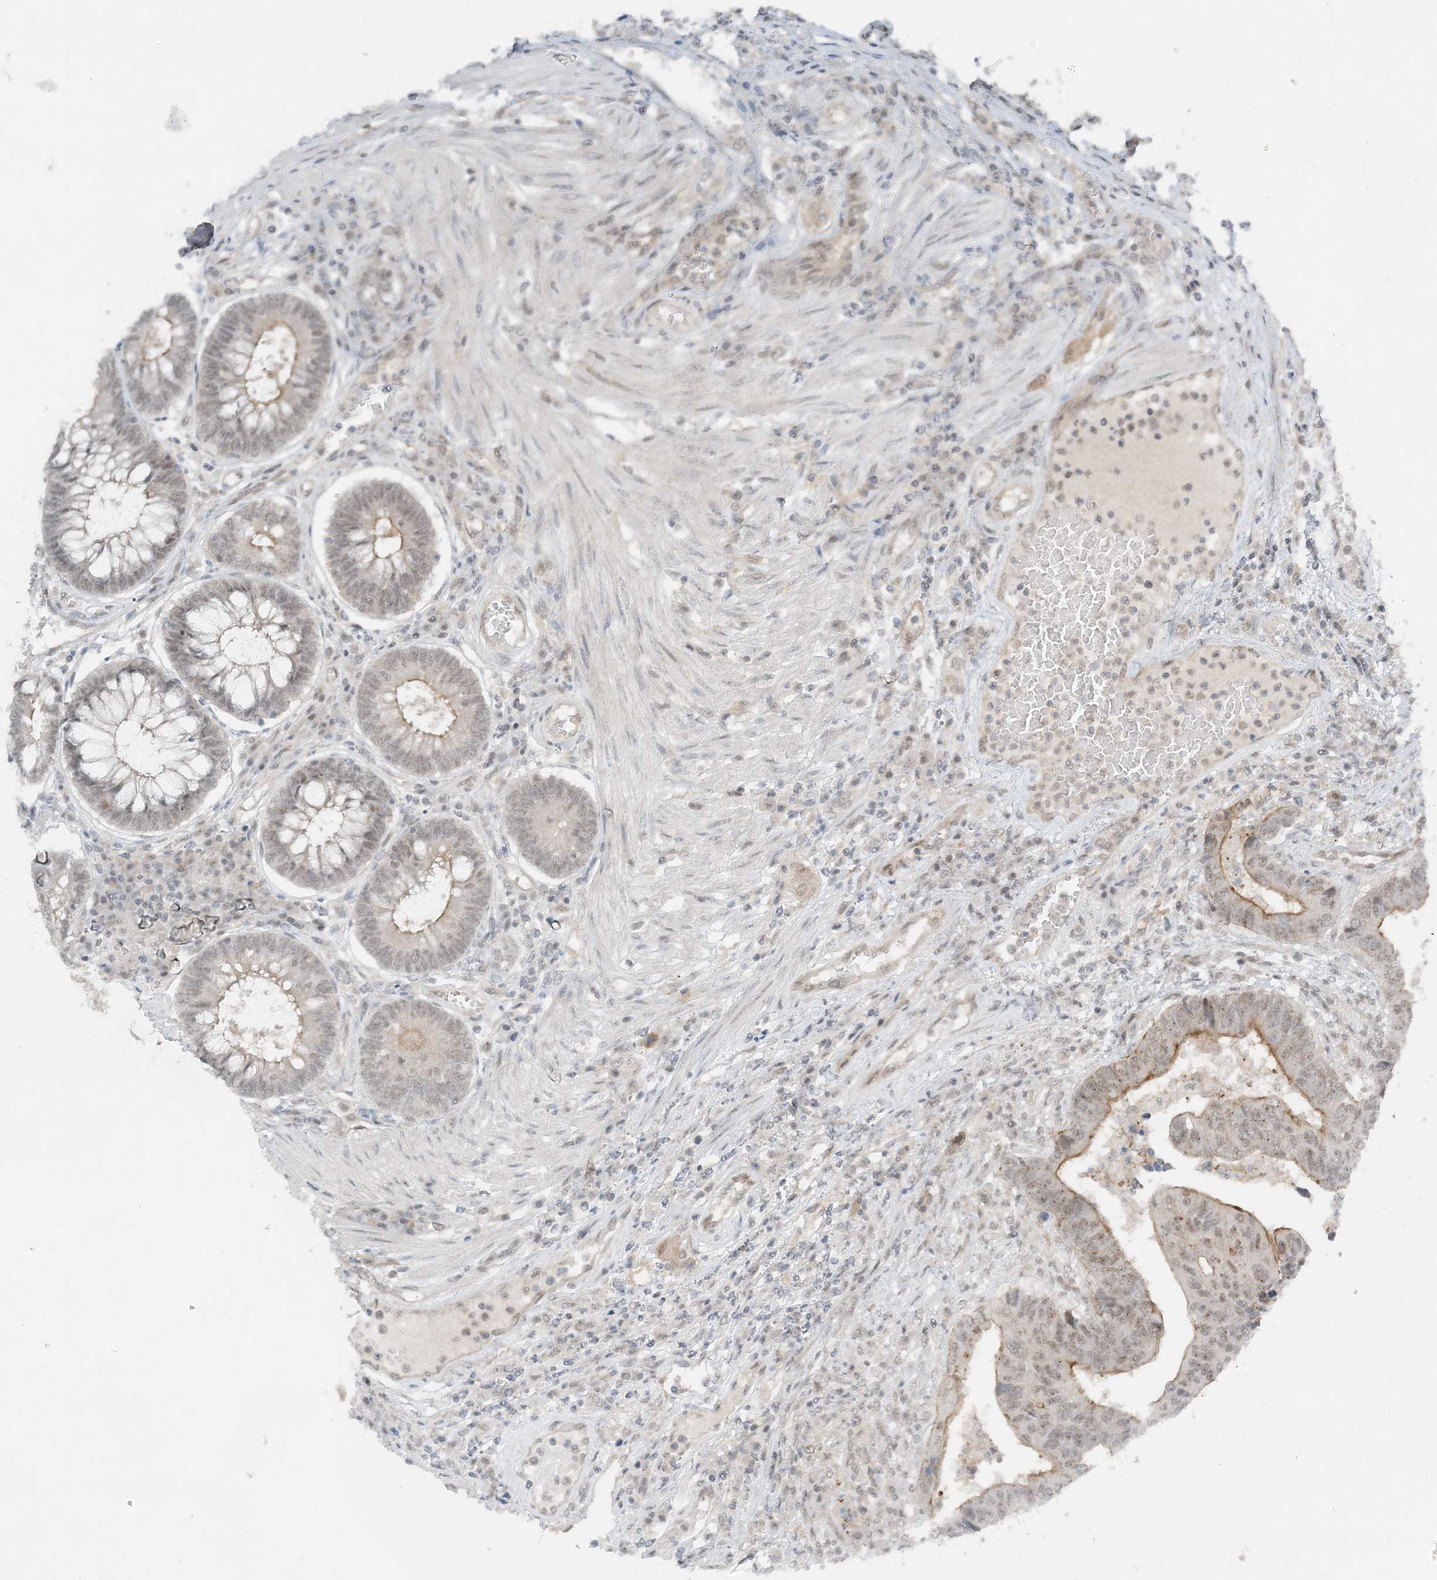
{"staining": {"intensity": "moderate", "quantity": "<25%", "location": "cytoplasmic/membranous"}, "tissue": "colorectal cancer", "cell_type": "Tumor cells", "image_type": "cancer", "snomed": [{"axis": "morphology", "description": "Adenocarcinoma, NOS"}, {"axis": "topography", "description": "Rectum"}], "caption": "IHC of human colorectal cancer shows low levels of moderate cytoplasmic/membranous positivity in about <25% of tumor cells.", "gene": "ATP11A", "patient": {"sex": "male", "age": 84}}